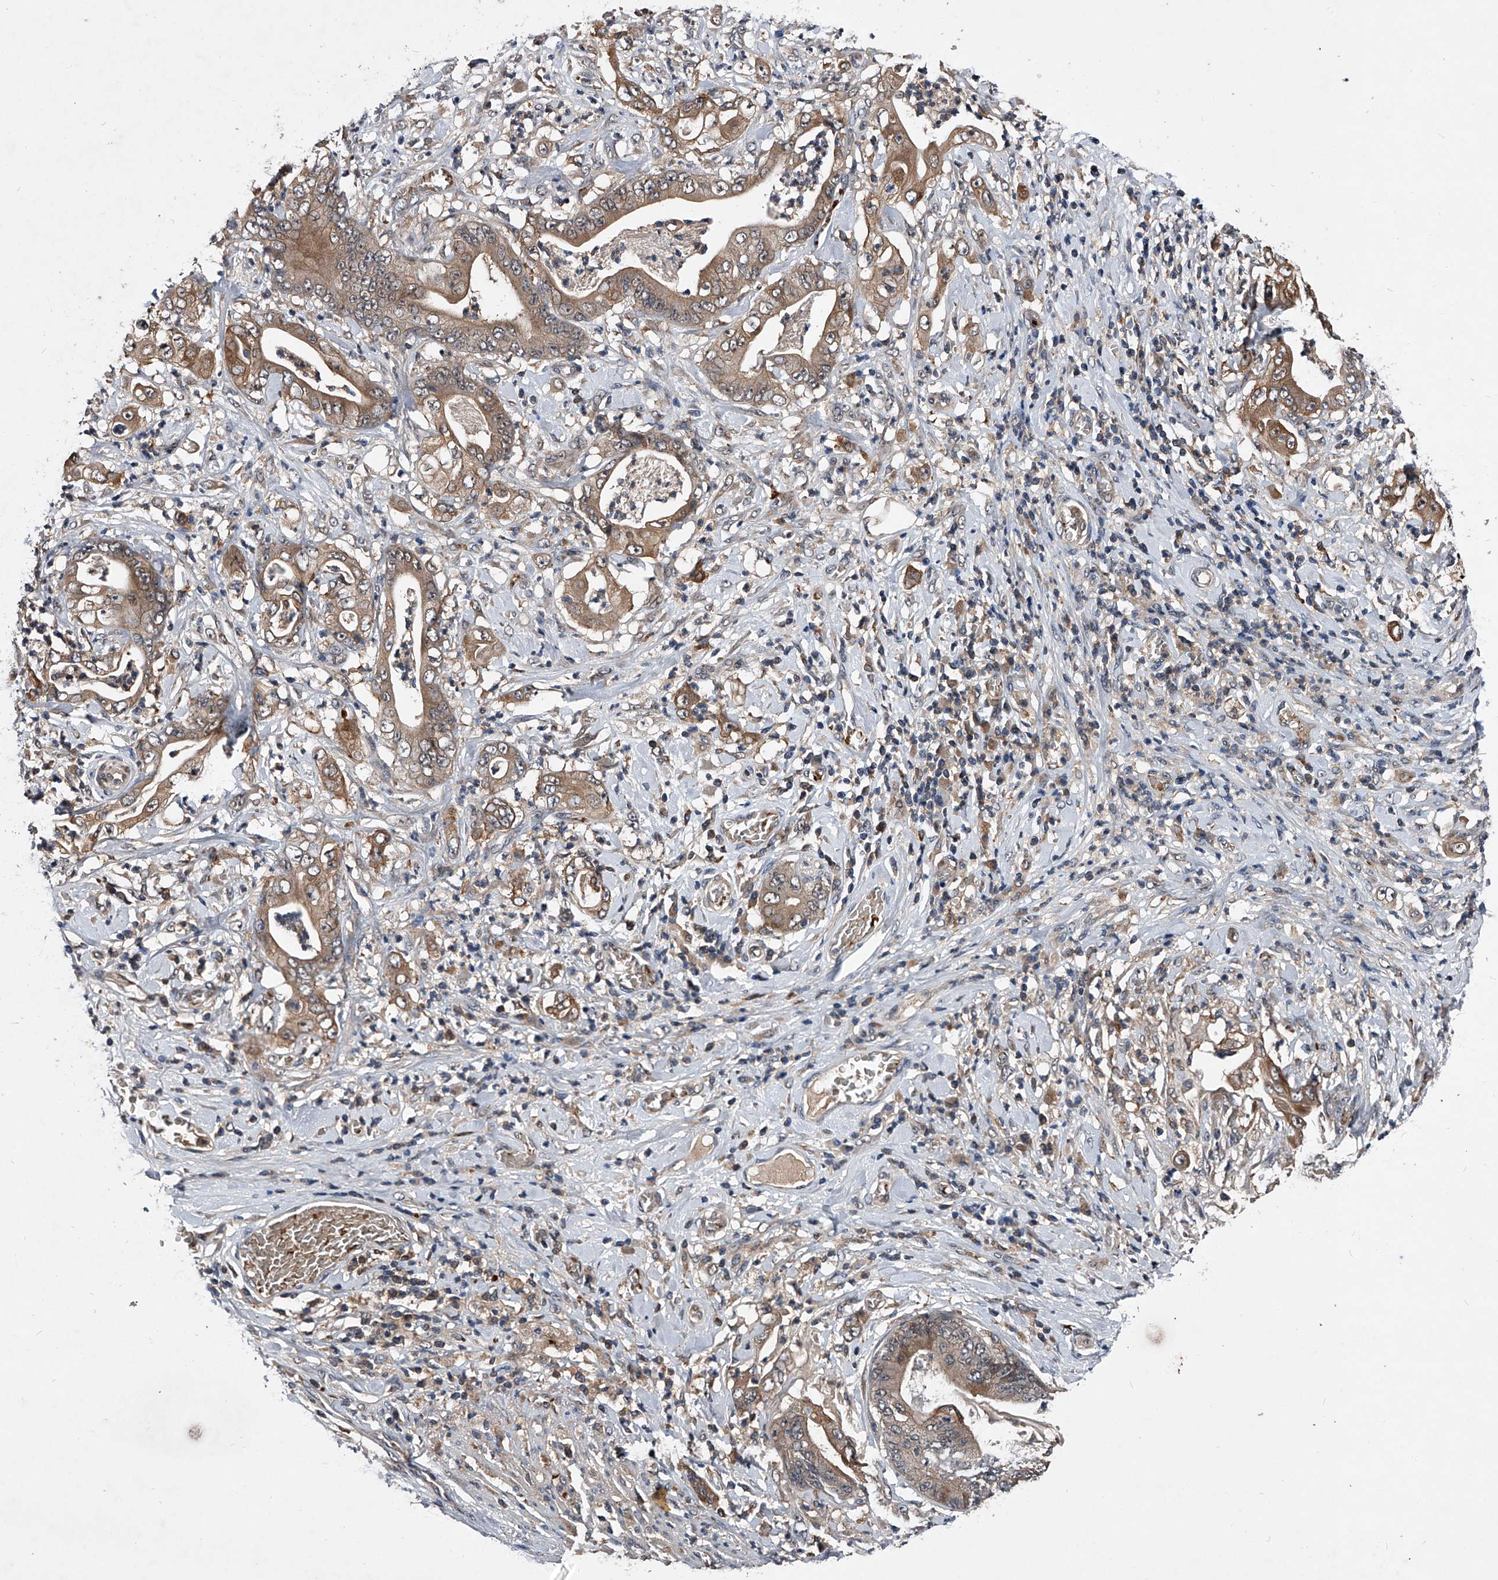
{"staining": {"intensity": "moderate", "quantity": "25%-75%", "location": "cytoplasmic/membranous"}, "tissue": "stomach cancer", "cell_type": "Tumor cells", "image_type": "cancer", "snomed": [{"axis": "morphology", "description": "Adenocarcinoma, NOS"}, {"axis": "topography", "description": "Stomach"}], "caption": "Protein staining displays moderate cytoplasmic/membranous staining in approximately 25%-75% of tumor cells in stomach cancer (adenocarcinoma).", "gene": "ZNF30", "patient": {"sex": "female", "age": 73}}